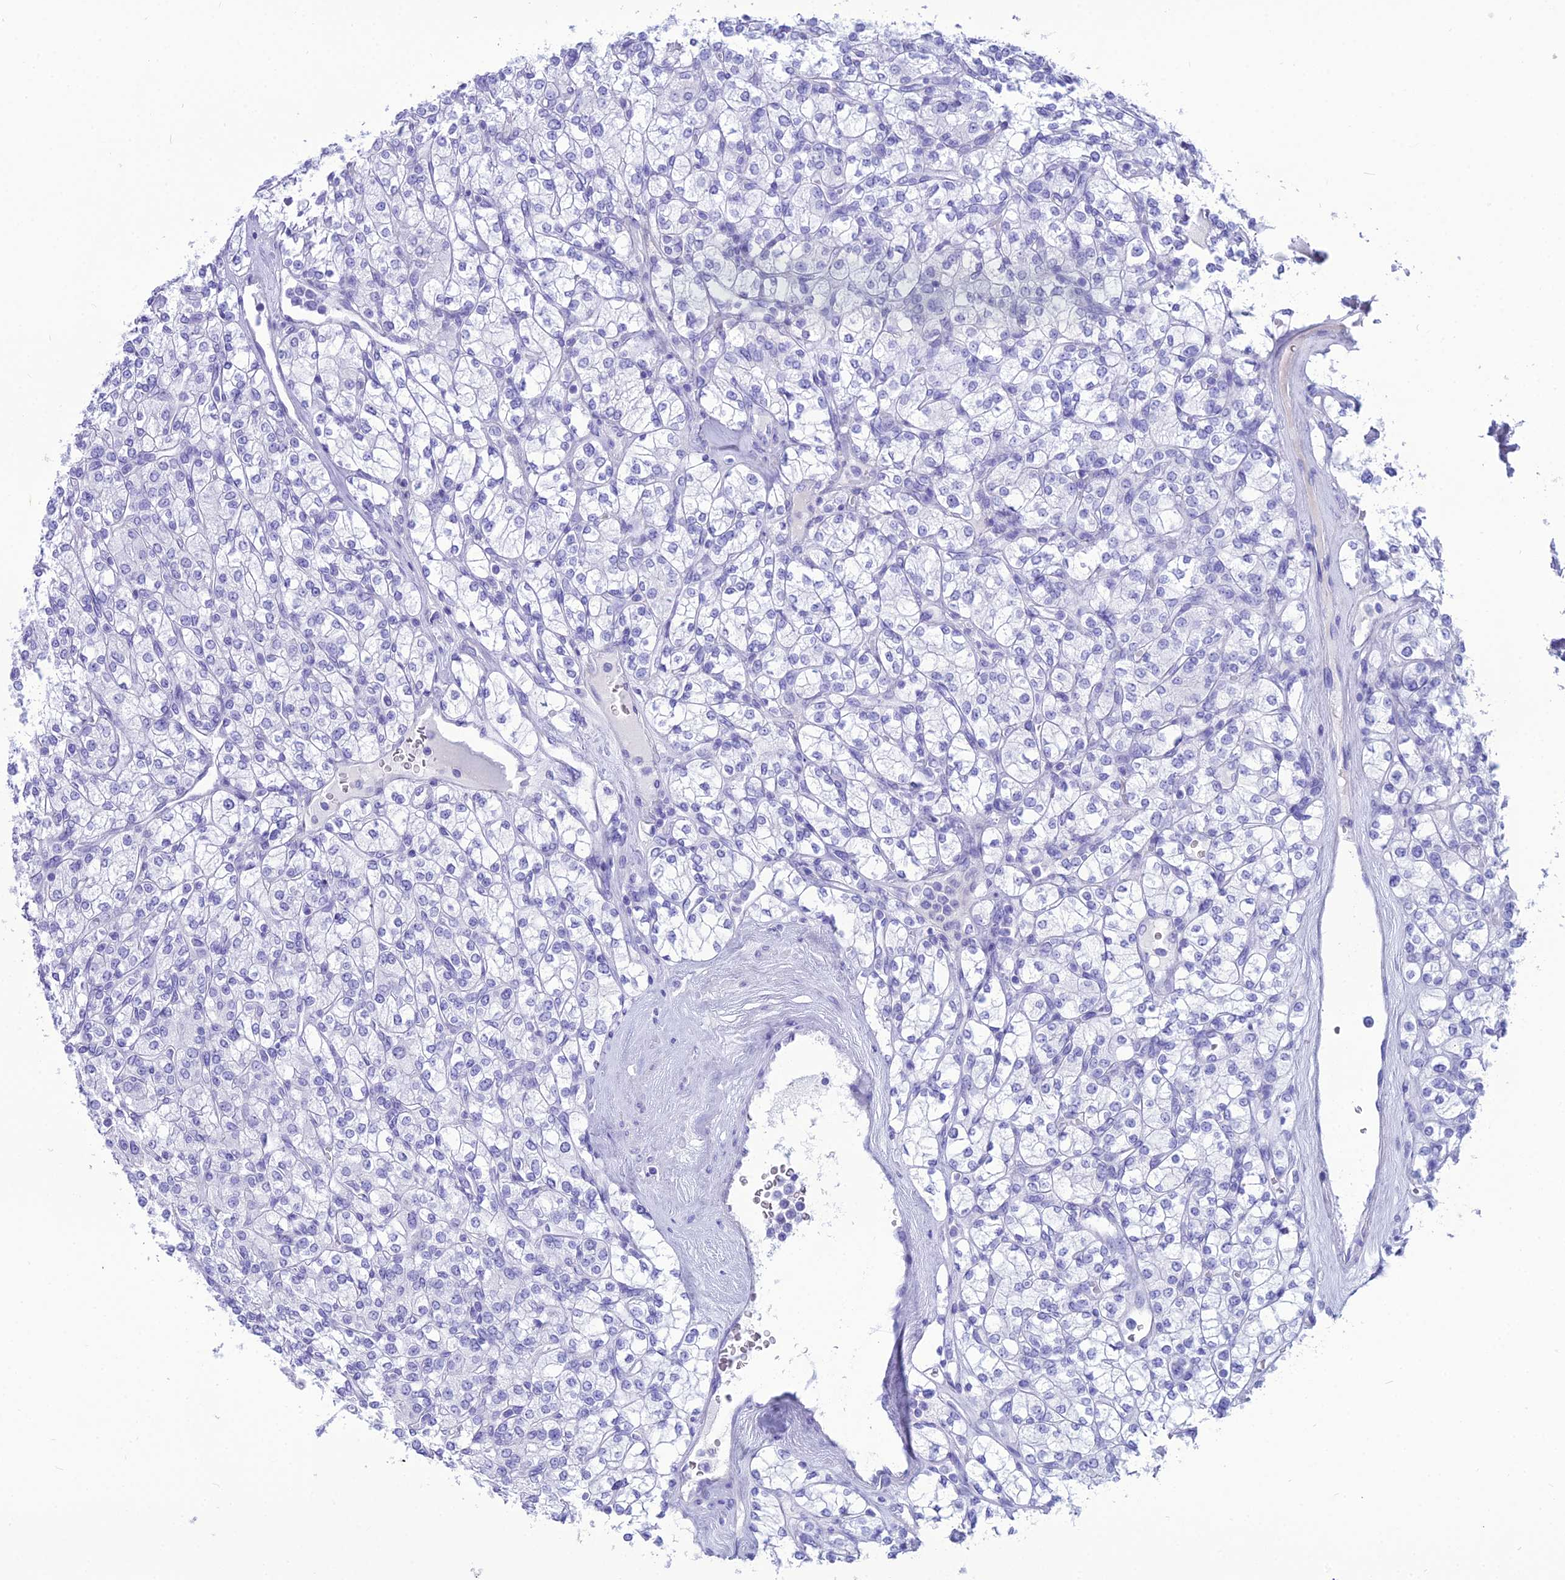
{"staining": {"intensity": "negative", "quantity": "none", "location": "none"}, "tissue": "renal cancer", "cell_type": "Tumor cells", "image_type": "cancer", "snomed": [{"axis": "morphology", "description": "Adenocarcinoma, NOS"}, {"axis": "topography", "description": "Kidney"}], "caption": "An immunohistochemistry (IHC) photomicrograph of renal cancer (adenocarcinoma) is shown. There is no staining in tumor cells of renal cancer (adenocarcinoma).", "gene": "PNMA5", "patient": {"sex": "male", "age": 77}}